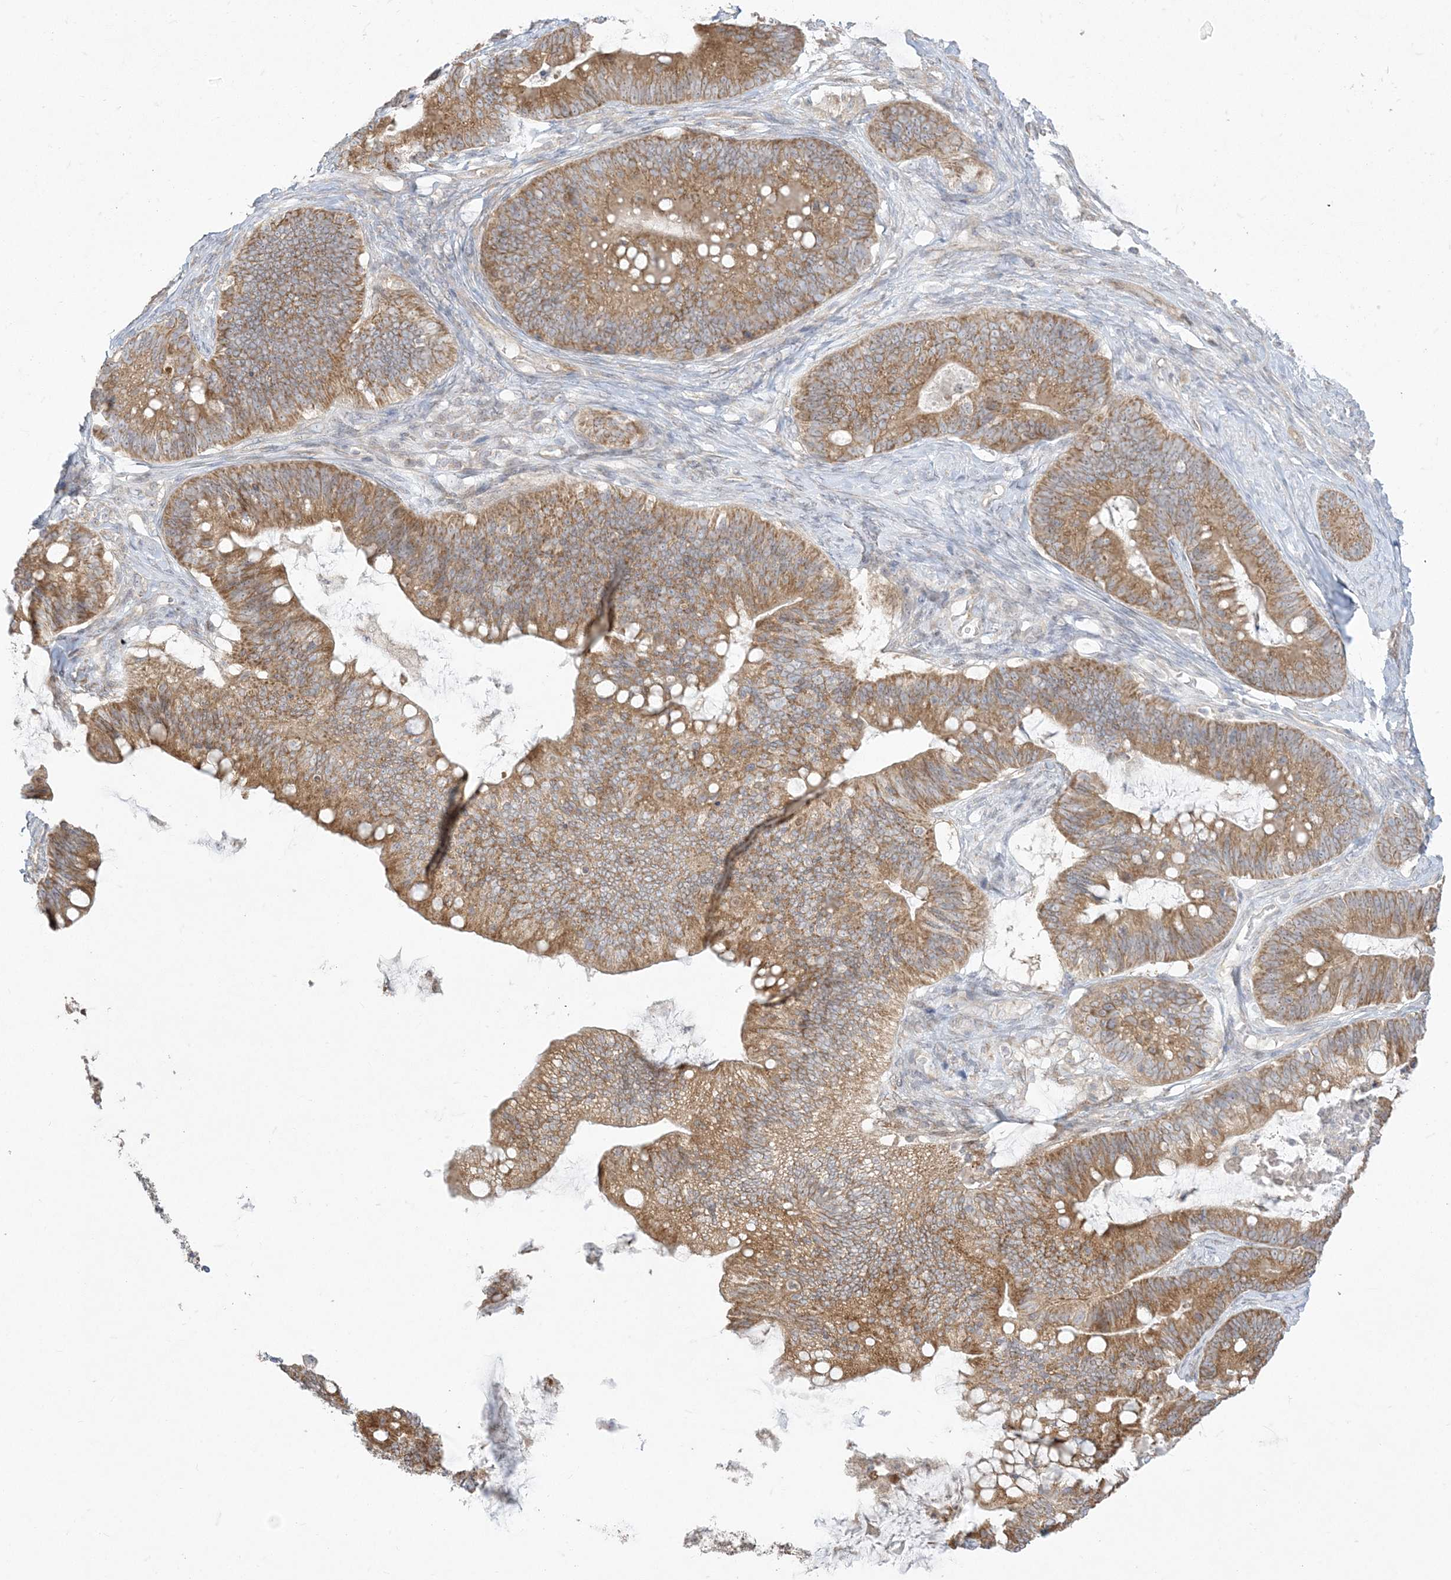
{"staining": {"intensity": "strong", "quantity": ">75%", "location": "cytoplasmic/membranous"}, "tissue": "ovarian cancer", "cell_type": "Tumor cells", "image_type": "cancer", "snomed": [{"axis": "morphology", "description": "Cystadenocarcinoma, mucinous, NOS"}, {"axis": "topography", "description": "Ovary"}], "caption": "This is a histology image of immunohistochemistry staining of ovarian cancer (mucinous cystadenocarcinoma), which shows strong positivity in the cytoplasmic/membranous of tumor cells.", "gene": "ZC3H6", "patient": {"sex": "female", "age": 61}}